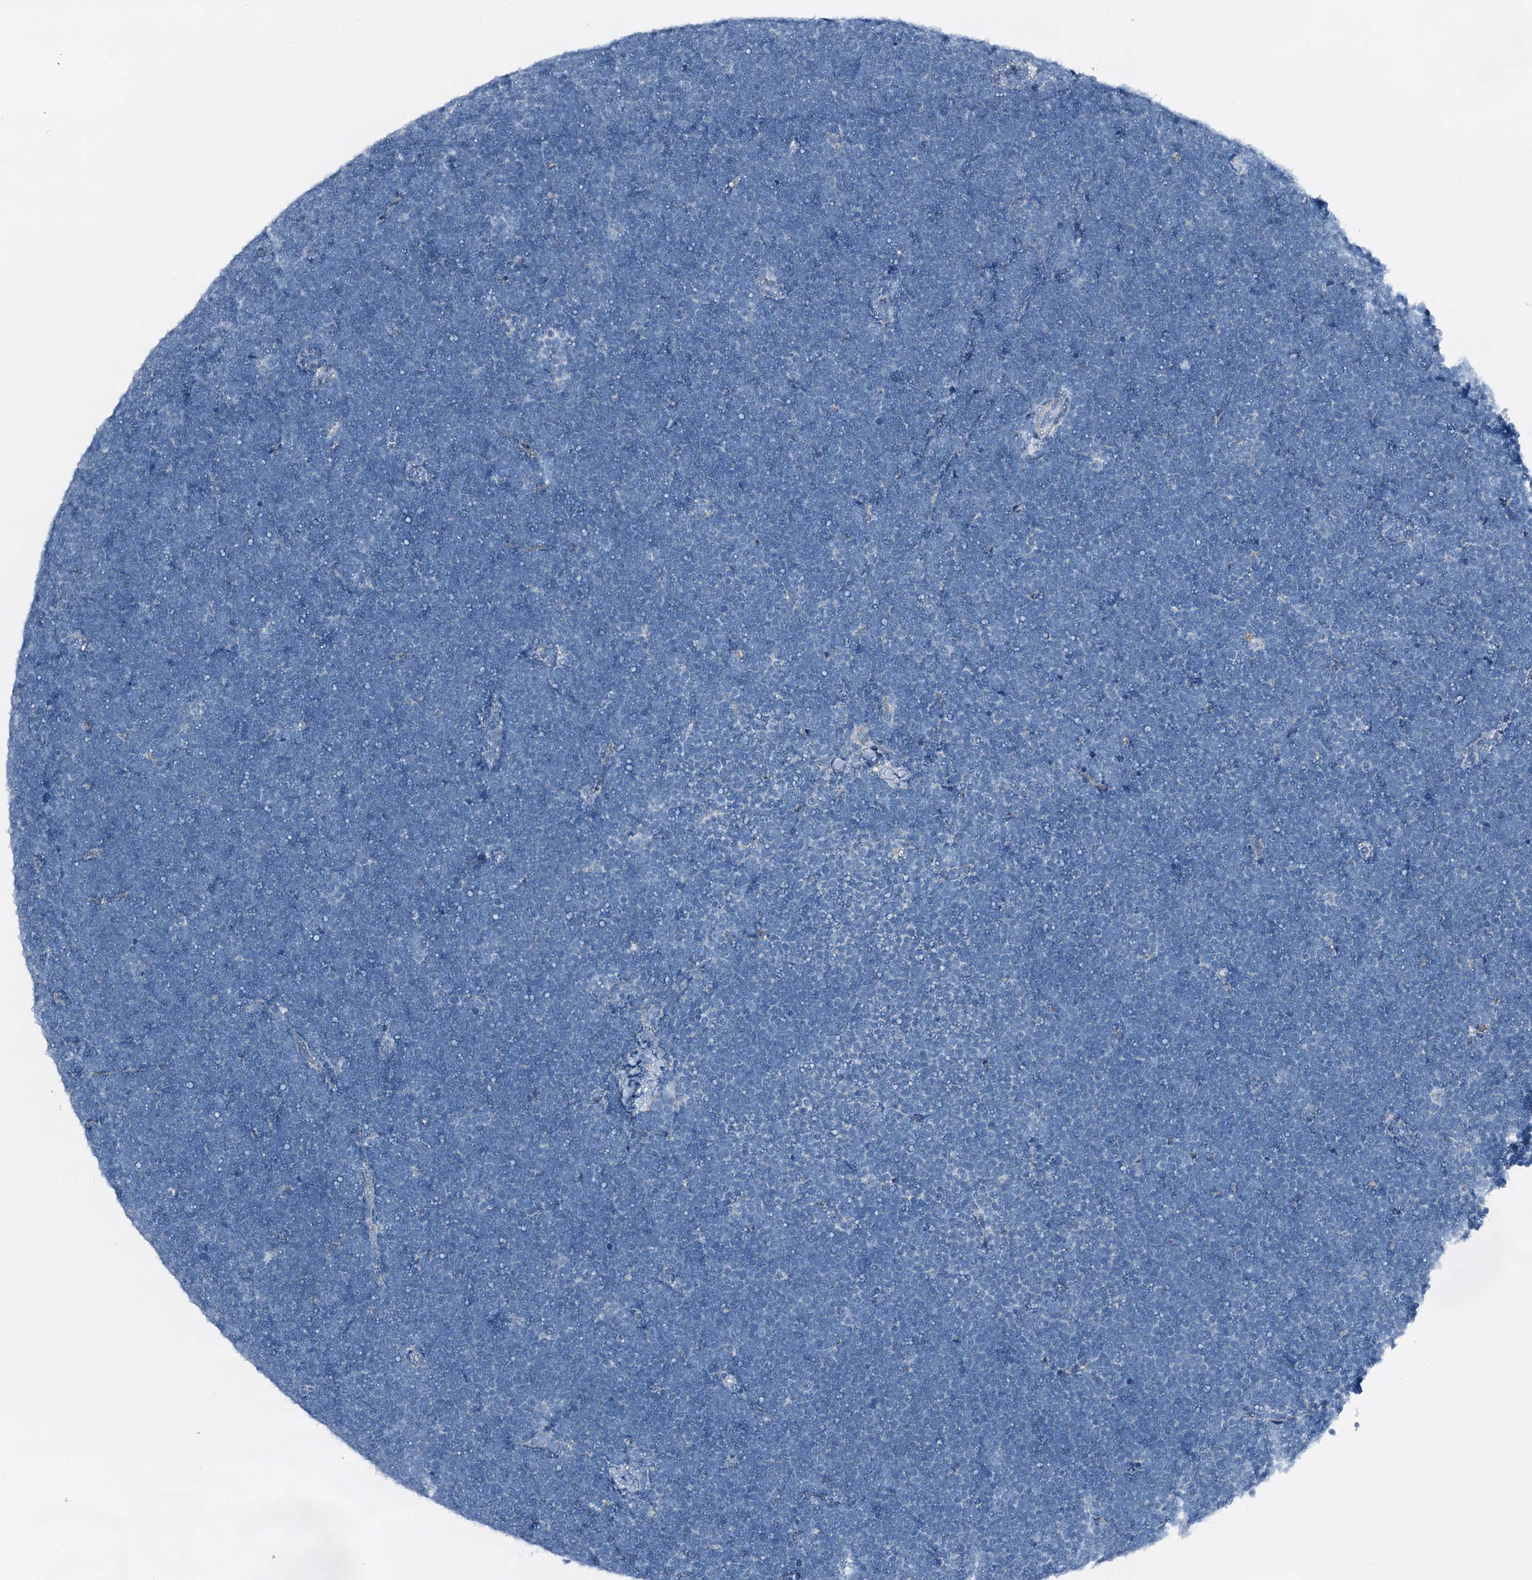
{"staining": {"intensity": "negative", "quantity": "none", "location": "none"}, "tissue": "lymphoma", "cell_type": "Tumor cells", "image_type": "cancer", "snomed": [{"axis": "morphology", "description": "Malignant lymphoma, non-Hodgkin's type, High grade"}, {"axis": "topography", "description": "Lymph node"}], "caption": "High power microscopy photomicrograph of an immunohistochemistry (IHC) photomicrograph of malignant lymphoma, non-Hodgkin's type (high-grade), revealing no significant positivity in tumor cells.", "gene": "SLC1A3", "patient": {"sex": "male", "age": 13}}